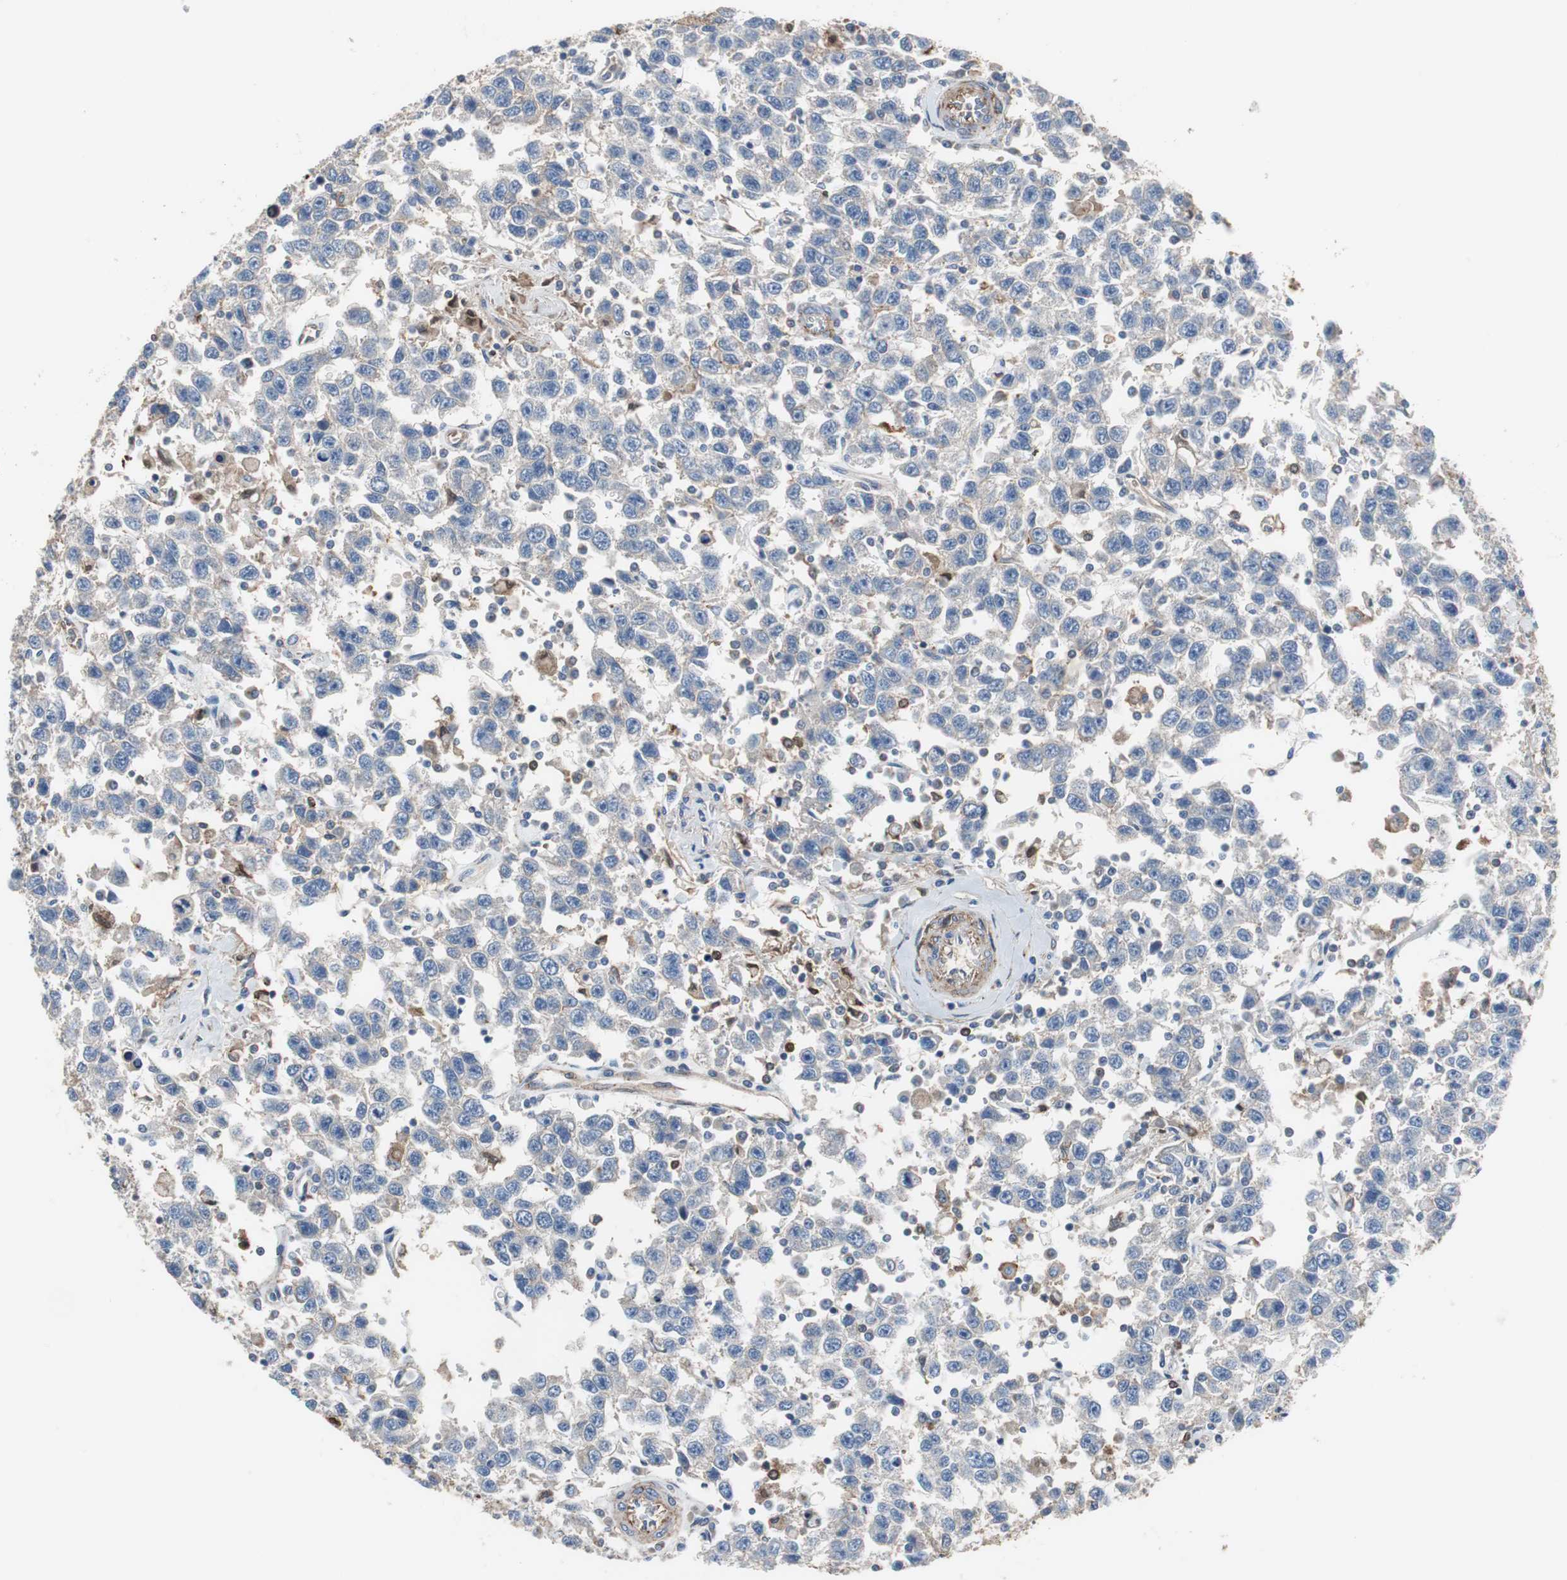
{"staining": {"intensity": "negative", "quantity": "none", "location": "none"}, "tissue": "testis cancer", "cell_type": "Tumor cells", "image_type": "cancer", "snomed": [{"axis": "morphology", "description": "Seminoma, NOS"}, {"axis": "topography", "description": "Testis"}], "caption": "Immunohistochemical staining of seminoma (testis) shows no significant expression in tumor cells.", "gene": "ANXA4", "patient": {"sex": "male", "age": 41}}